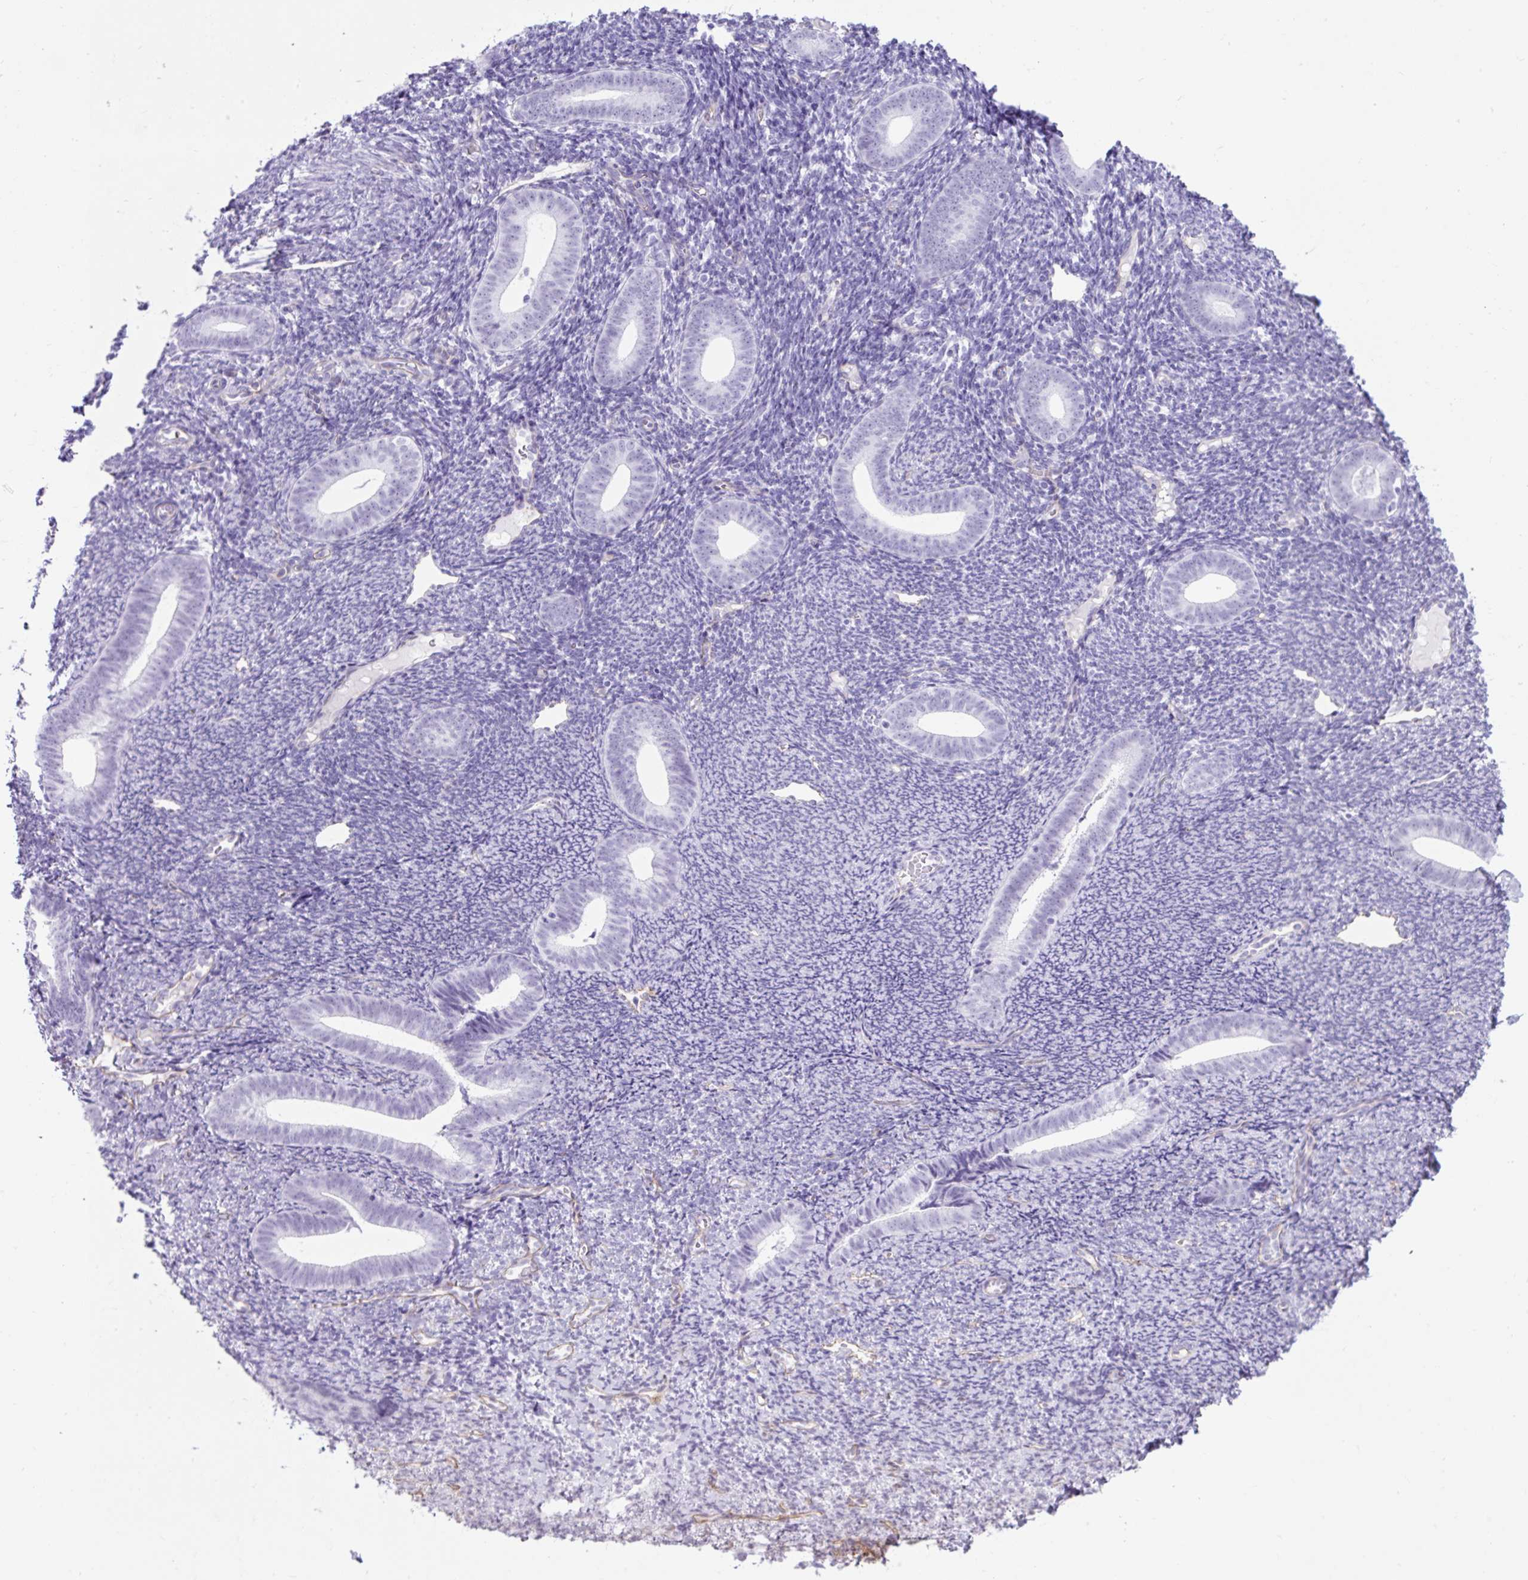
{"staining": {"intensity": "negative", "quantity": "none", "location": "none"}, "tissue": "endometrium", "cell_type": "Cells in endometrial stroma", "image_type": "normal", "snomed": [{"axis": "morphology", "description": "Normal tissue, NOS"}, {"axis": "topography", "description": "Endometrium"}], "caption": "This histopathology image is of benign endometrium stained with immunohistochemistry (IHC) to label a protein in brown with the nuclei are counter-stained blue. There is no expression in cells in endometrial stroma. Nuclei are stained in blue.", "gene": "KRT12", "patient": {"sex": "female", "age": 39}}